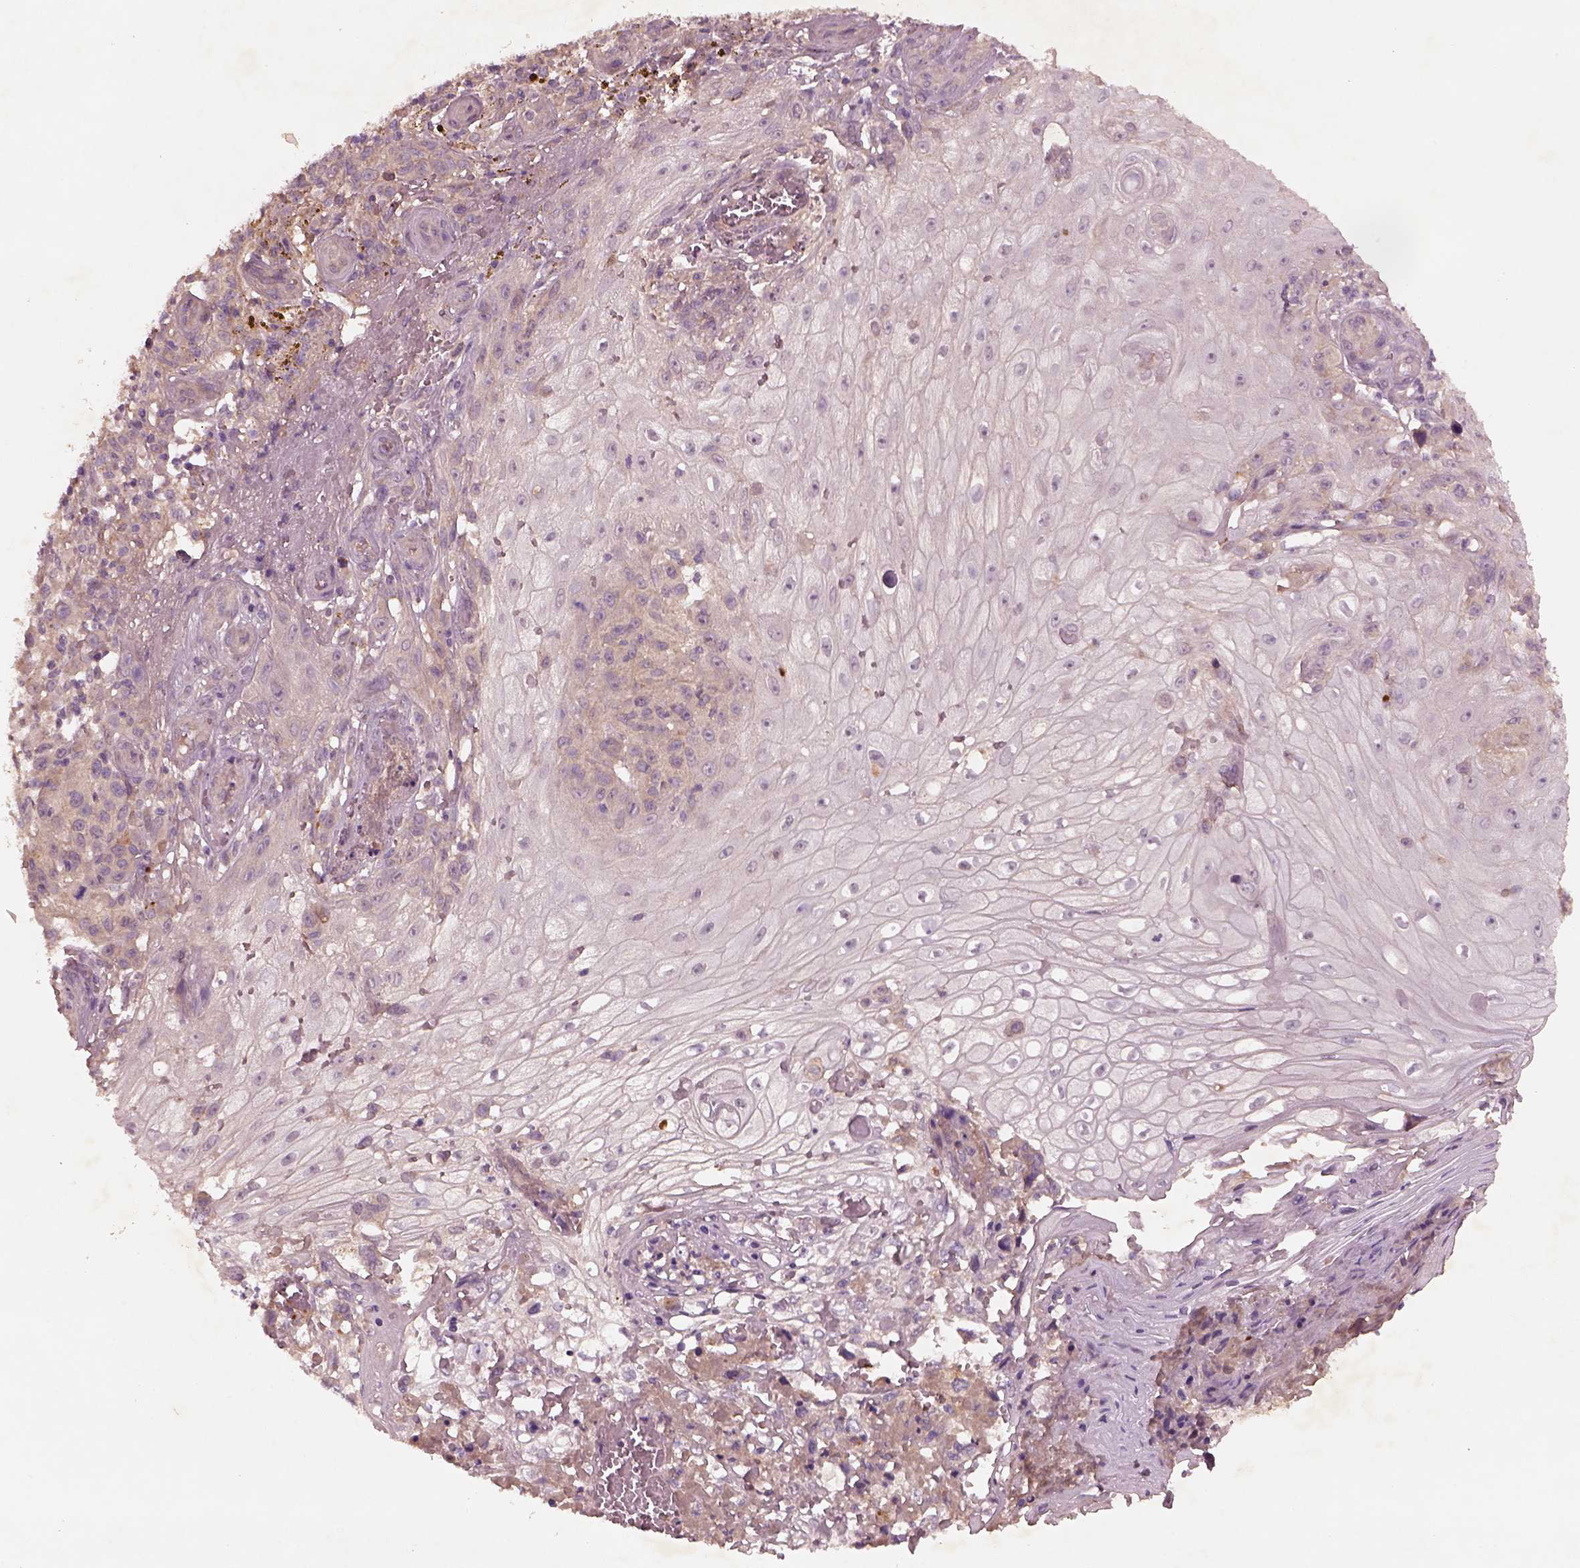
{"staining": {"intensity": "weak", "quantity": ">75%", "location": "cytoplasmic/membranous"}, "tissue": "melanoma", "cell_type": "Tumor cells", "image_type": "cancer", "snomed": [{"axis": "morphology", "description": "Malignant melanoma, NOS"}, {"axis": "topography", "description": "Skin"}], "caption": "Weak cytoplasmic/membranous expression is identified in approximately >75% of tumor cells in melanoma.", "gene": "FAM234A", "patient": {"sex": "female", "age": 53}}